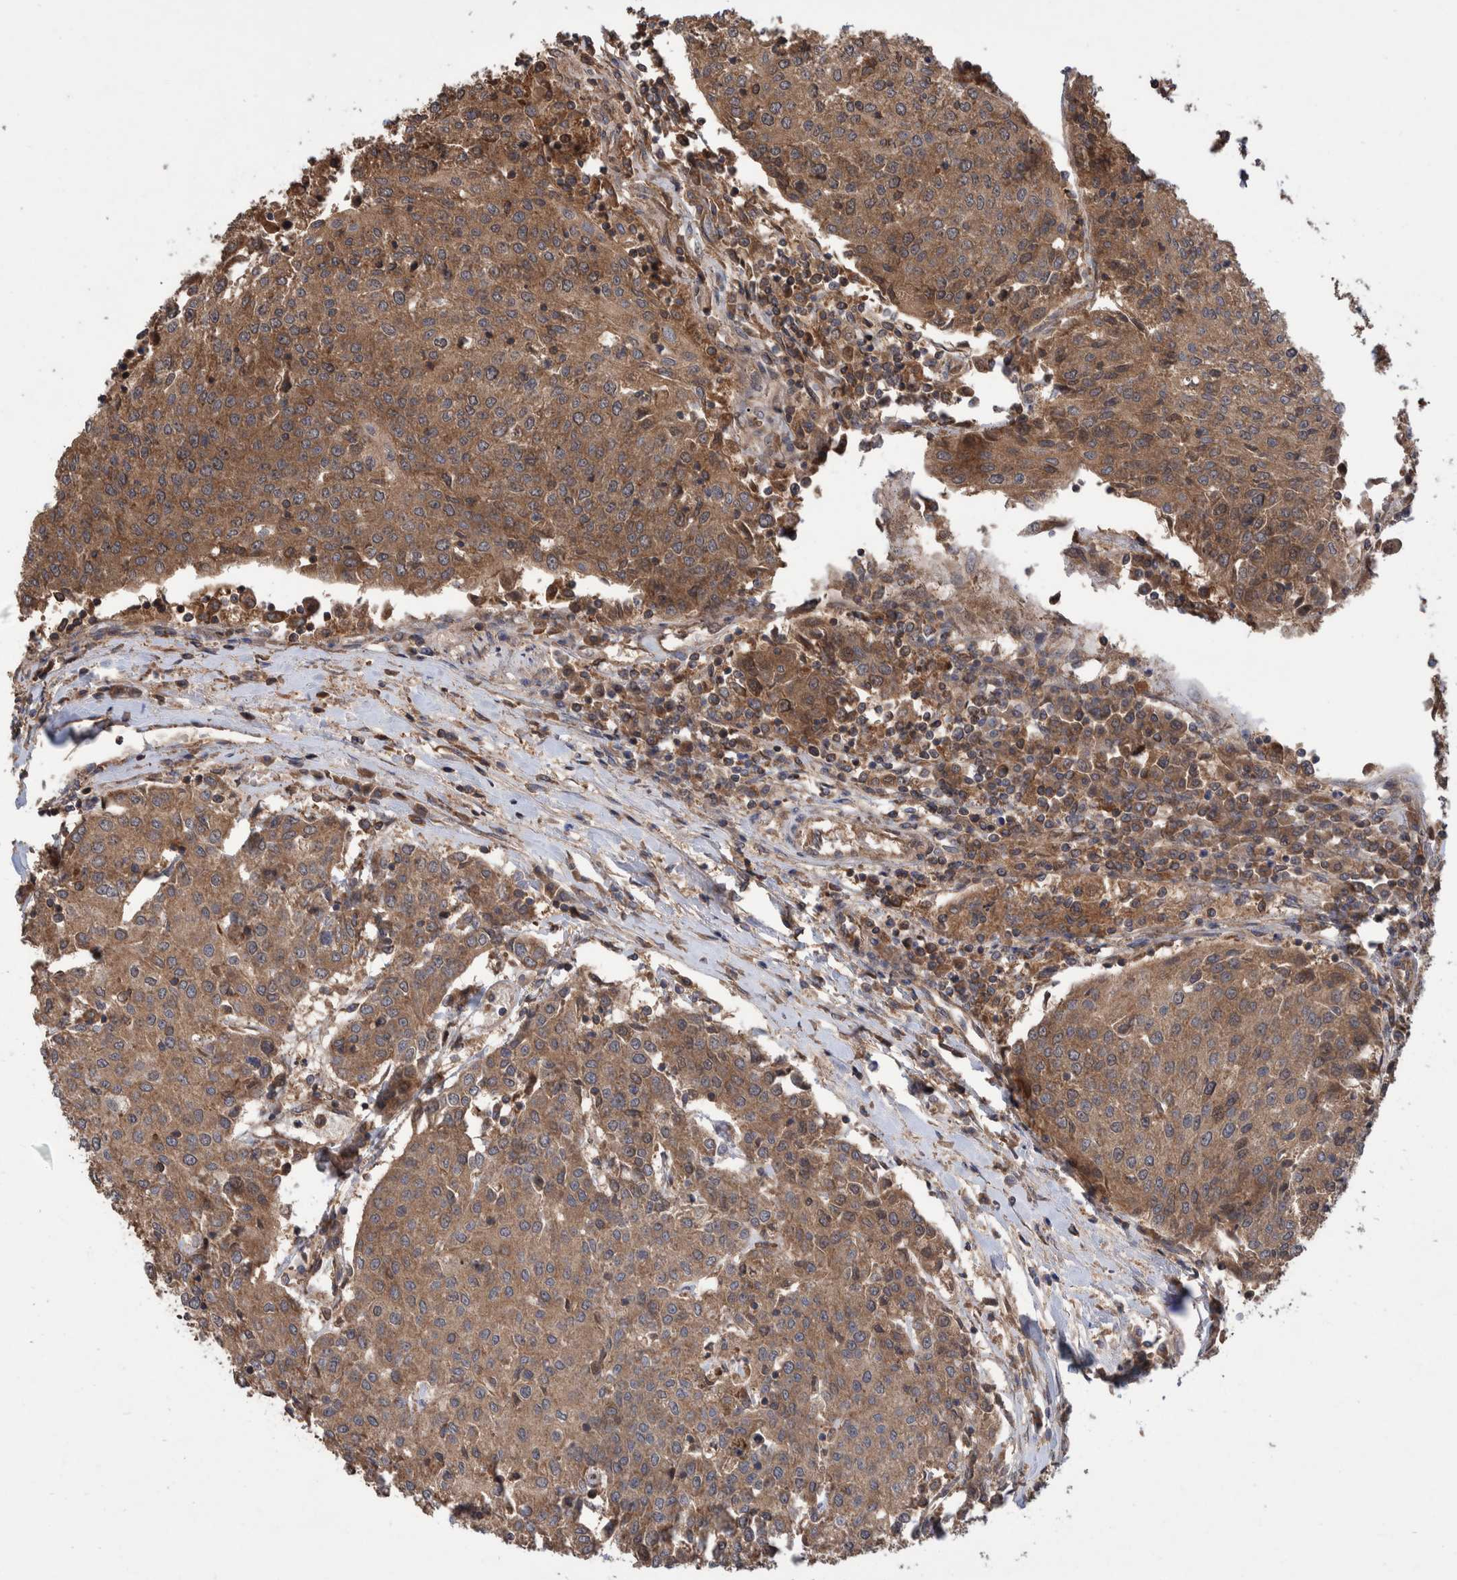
{"staining": {"intensity": "moderate", "quantity": ">75%", "location": "cytoplasmic/membranous"}, "tissue": "urothelial cancer", "cell_type": "Tumor cells", "image_type": "cancer", "snomed": [{"axis": "morphology", "description": "Urothelial carcinoma, High grade"}, {"axis": "topography", "description": "Urinary bladder"}], "caption": "There is medium levels of moderate cytoplasmic/membranous positivity in tumor cells of high-grade urothelial carcinoma, as demonstrated by immunohistochemical staining (brown color).", "gene": "VBP1", "patient": {"sex": "female", "age": 85}}